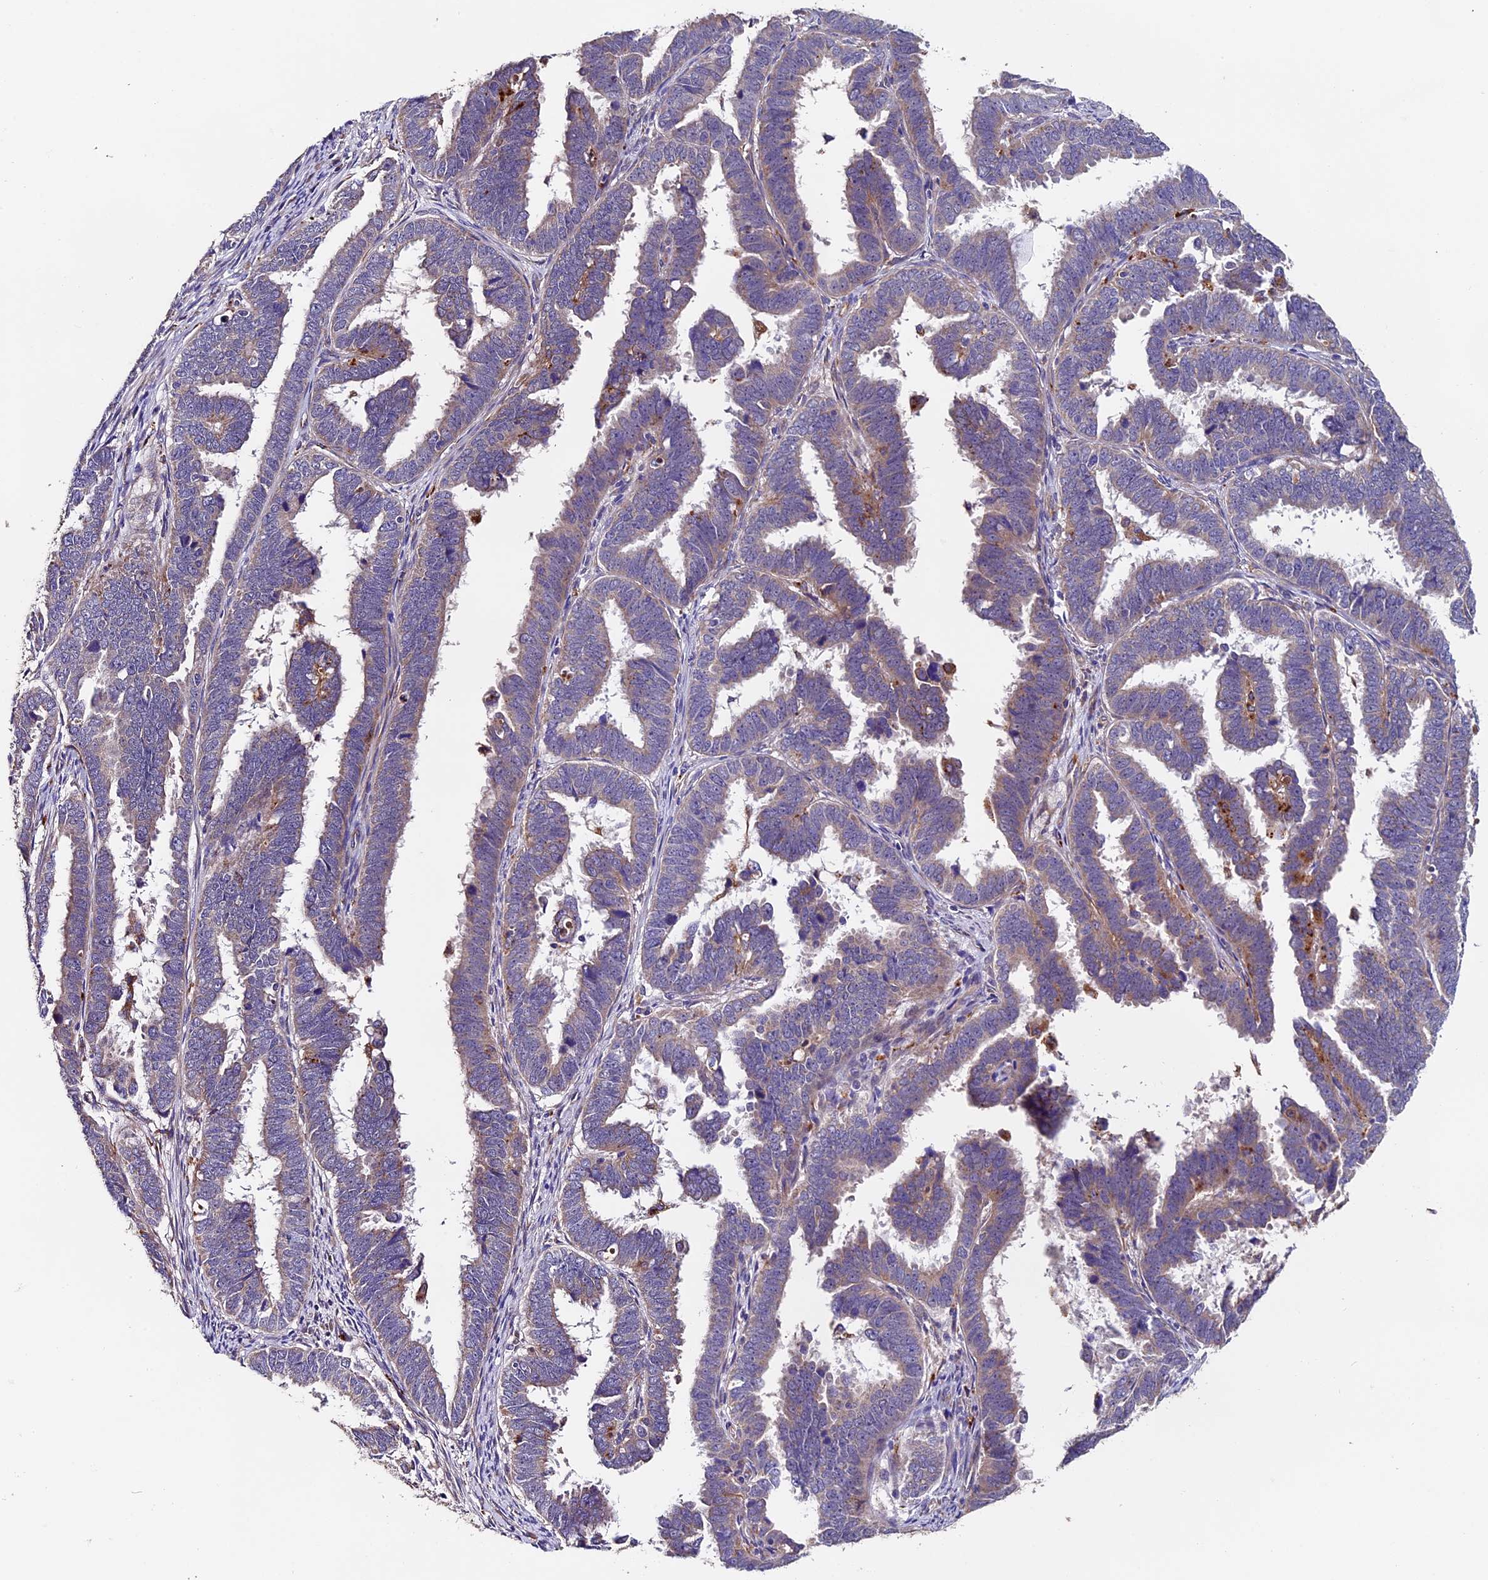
{"staining": {"intensity": "weak", "quantity": "25%-75%", "location": "cytoplasmic/membranous"}, "tissue": "endometrial cancer", "cell_type": "Tumor cells", "image_type": "cancer", "snomed": [{"axis": "morphology", "description": "Adenocarcinoma, NOS"}, {"axis": "topography", "description": "Endometrium"}], "caption": "High-power microscopy captured an immunohistochemistry (IHC) histopathology image of adenocarcinoma (endometrial), revealing weak cytoplasmic/membranous staining in approximately 25%-75% of tumor cells.", "gene": "CLN5", "patient": {"sex": "female", "age": 75}}